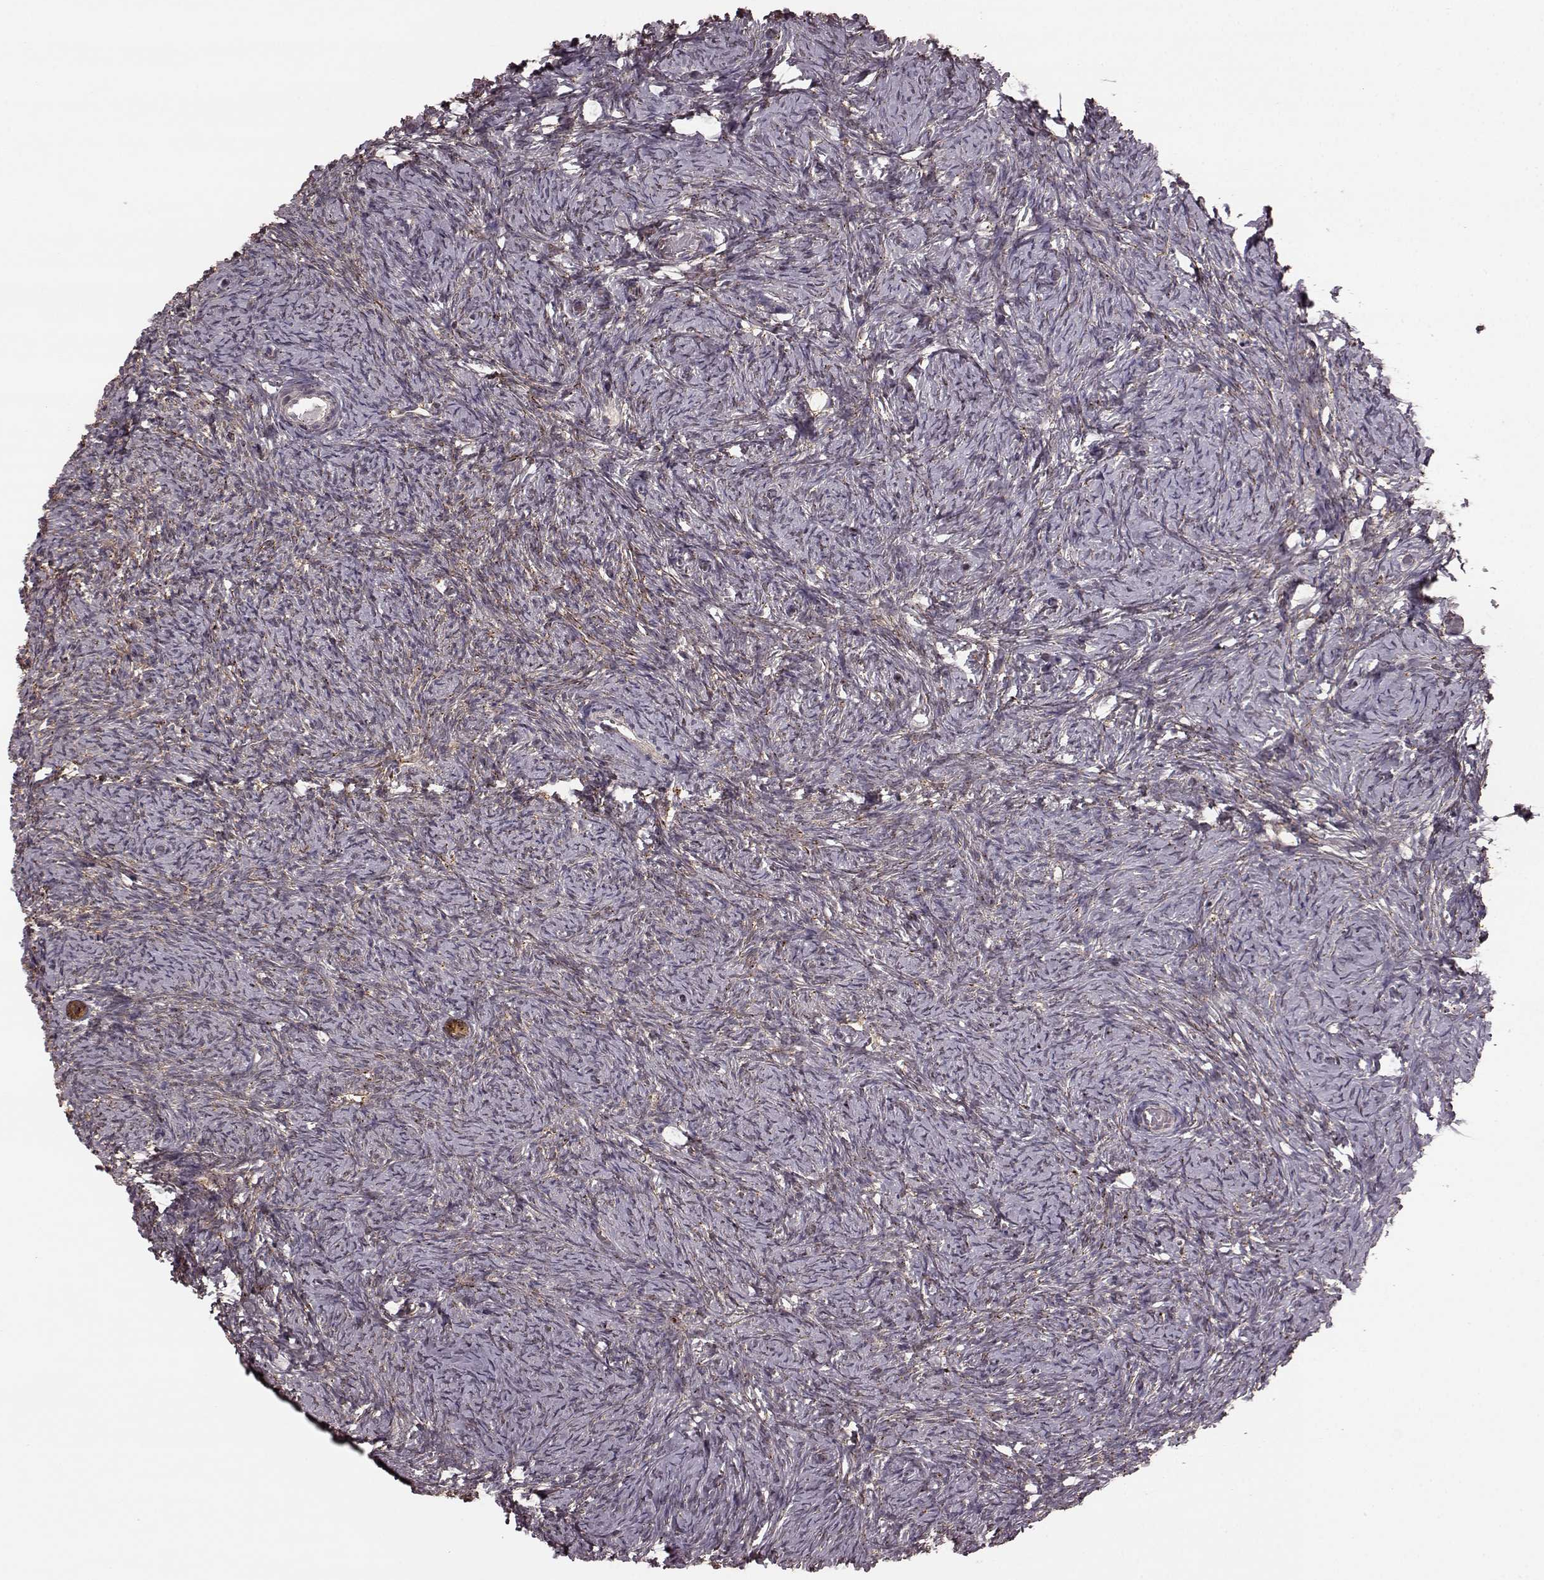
{"staining": {"intensity": "weak", "quantity": "<25%", "location": "cytoplasmic/membranous"}, "tissue": "ovary", "cell_type": "Ovarian stroma cells", "image_type": "normal", "snomed": [{"axis": "morphology", "description": "Normal tissue, NOS"}, {"axis": "topography", "description": "Ovary"}], "caption": "Immunohistochemistry of benign ovary exhibits no staining in ovarian stroma cells. Brightfield microscopy of IHC stained with DAB (brown) and hematoxylin (blue), captured at high magnification.", "gene": "GSS", "patient": {"sex": "female", "age": 39}}